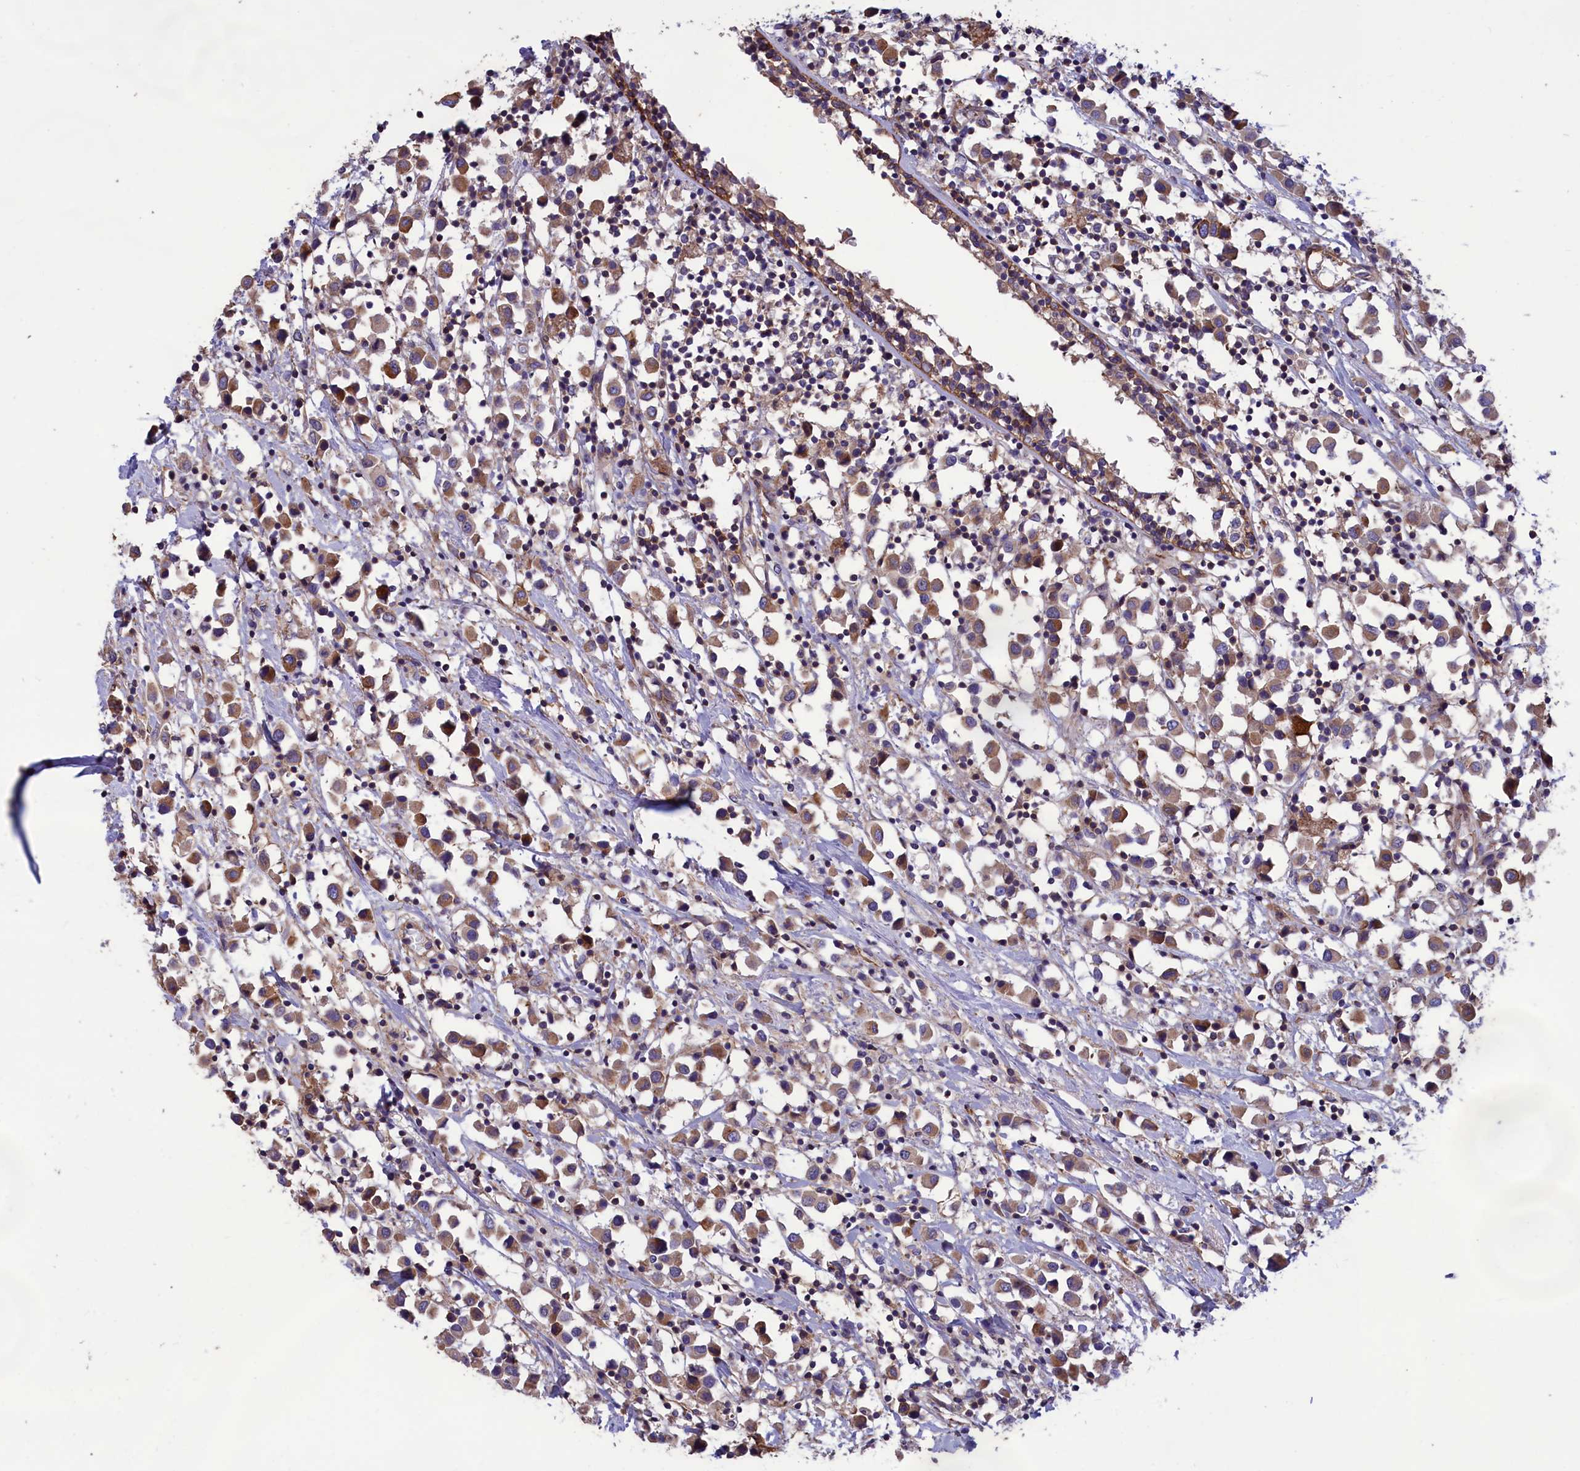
{"staining": {"intensity": "moderate", "quantity": ">75%", "location": "cytoplasmic/membranous"}, "tissue": "breast cancer", "cell_type": "Tumor cells", "image_type": "cancer", "snomed": [{"axis": "morphology", "description": "Duct carcinoma"}, {"axis": "topography", "description": "Breast"}], "caption": "A brown stain highlights moderate cytoplasmic/membranous positivity of a protein in human breast cancer tumor cells. (brown staining indicates protein expression, while blue staining denotes nuclei).", "gene": "AMDHD2", "patient": {"sex": "female", "age": 61}}